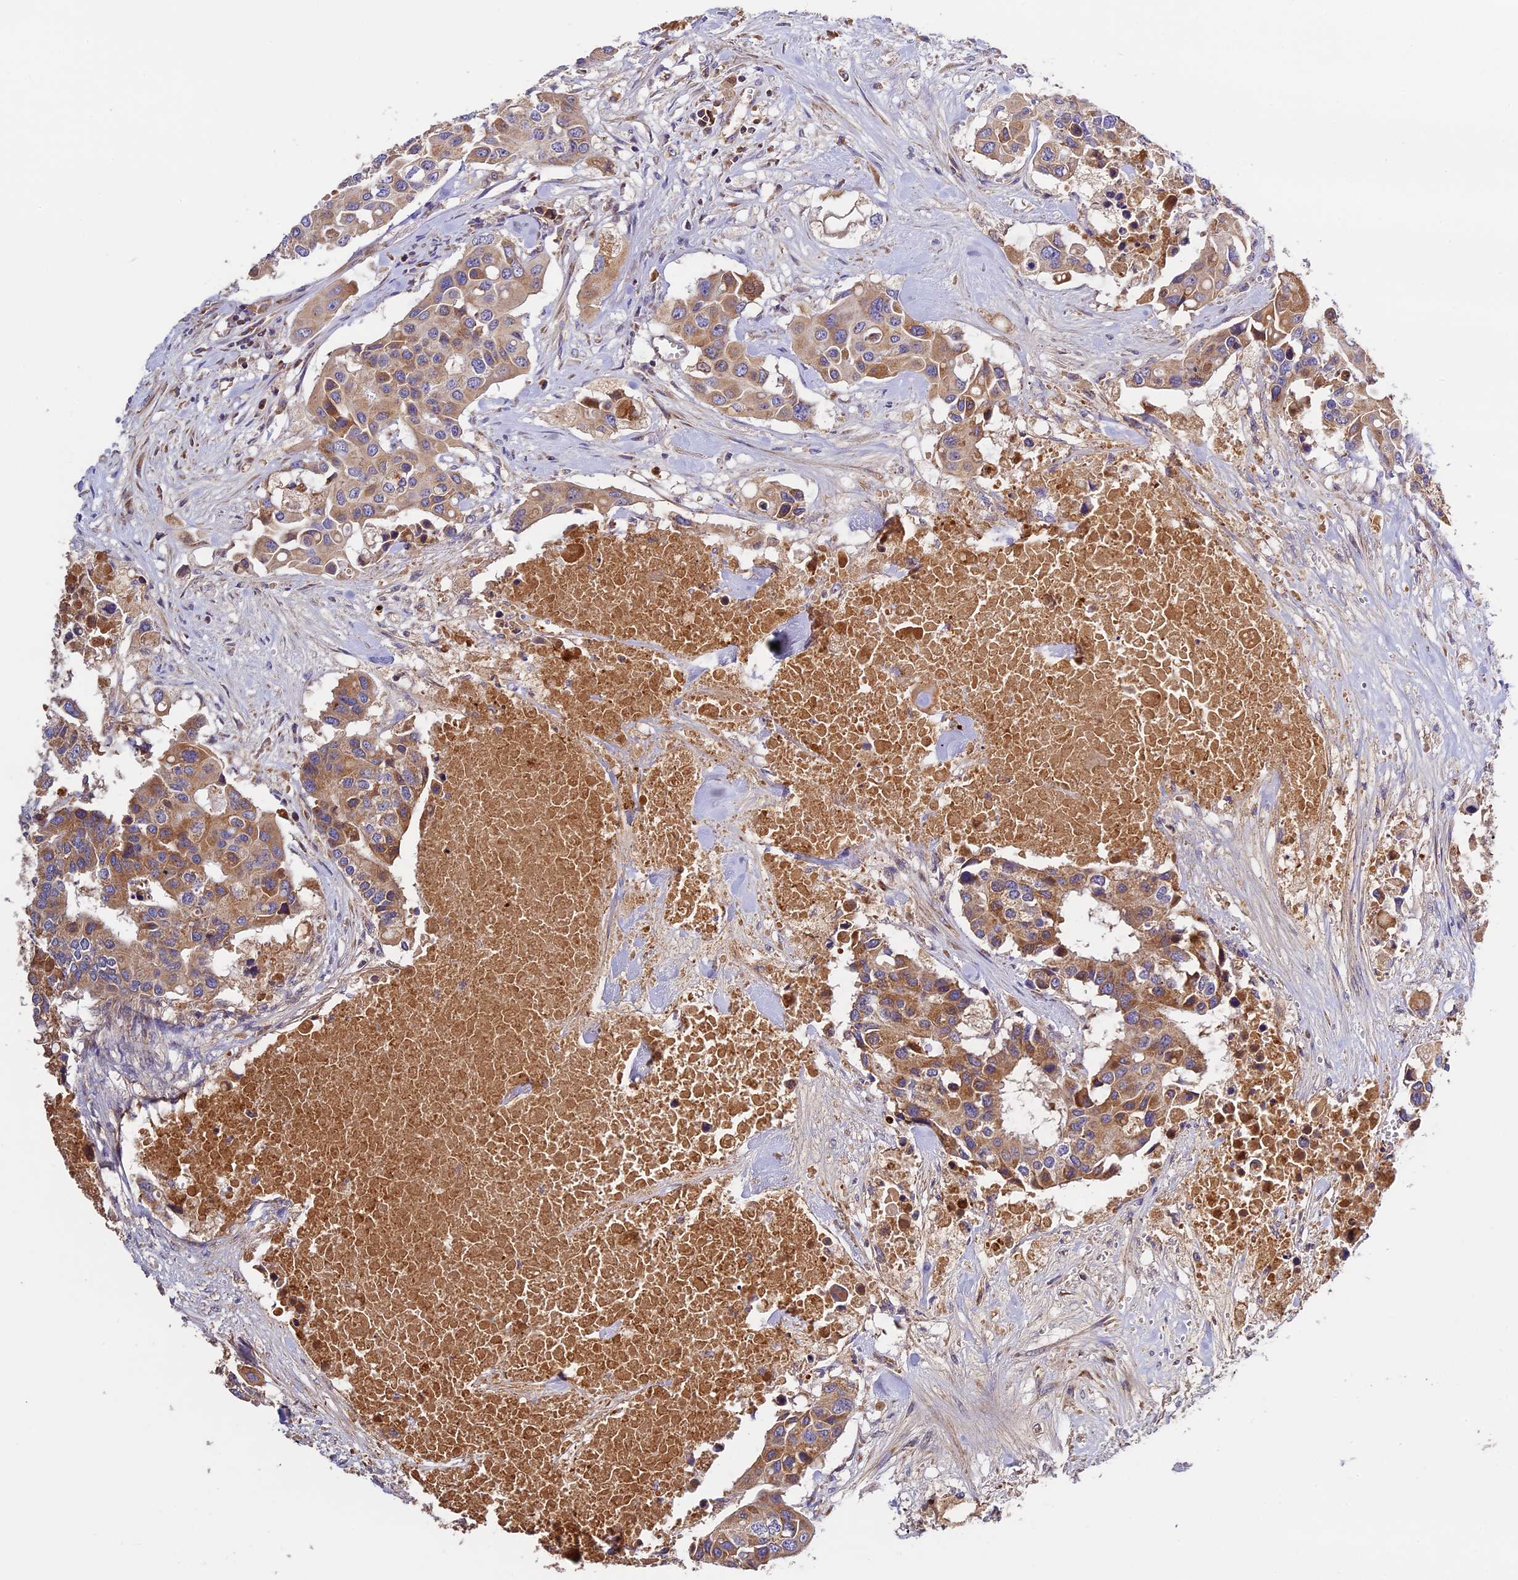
{"staining": {"intensity": "moderate", "quantity": ">75%", "location": "cytoplasmic/membranous"}, "tissue": "colorectal cancer", "cell_type": "Tumor cells", "image_type": "cancer", "snomed": [{"axis": "morphology", "description": "Adenocarcinoma, NOS"}, {"axis": "topography", "description": "Colon"}], "caption": "Protein staining of adenocarcinoma (colorectal) tissue exhibits moderate cytoplasmic/membranous positivity in about >75% of tumor cells.", "gene": "OCEL1", "patient": {"sex": "male", "age": 77}}